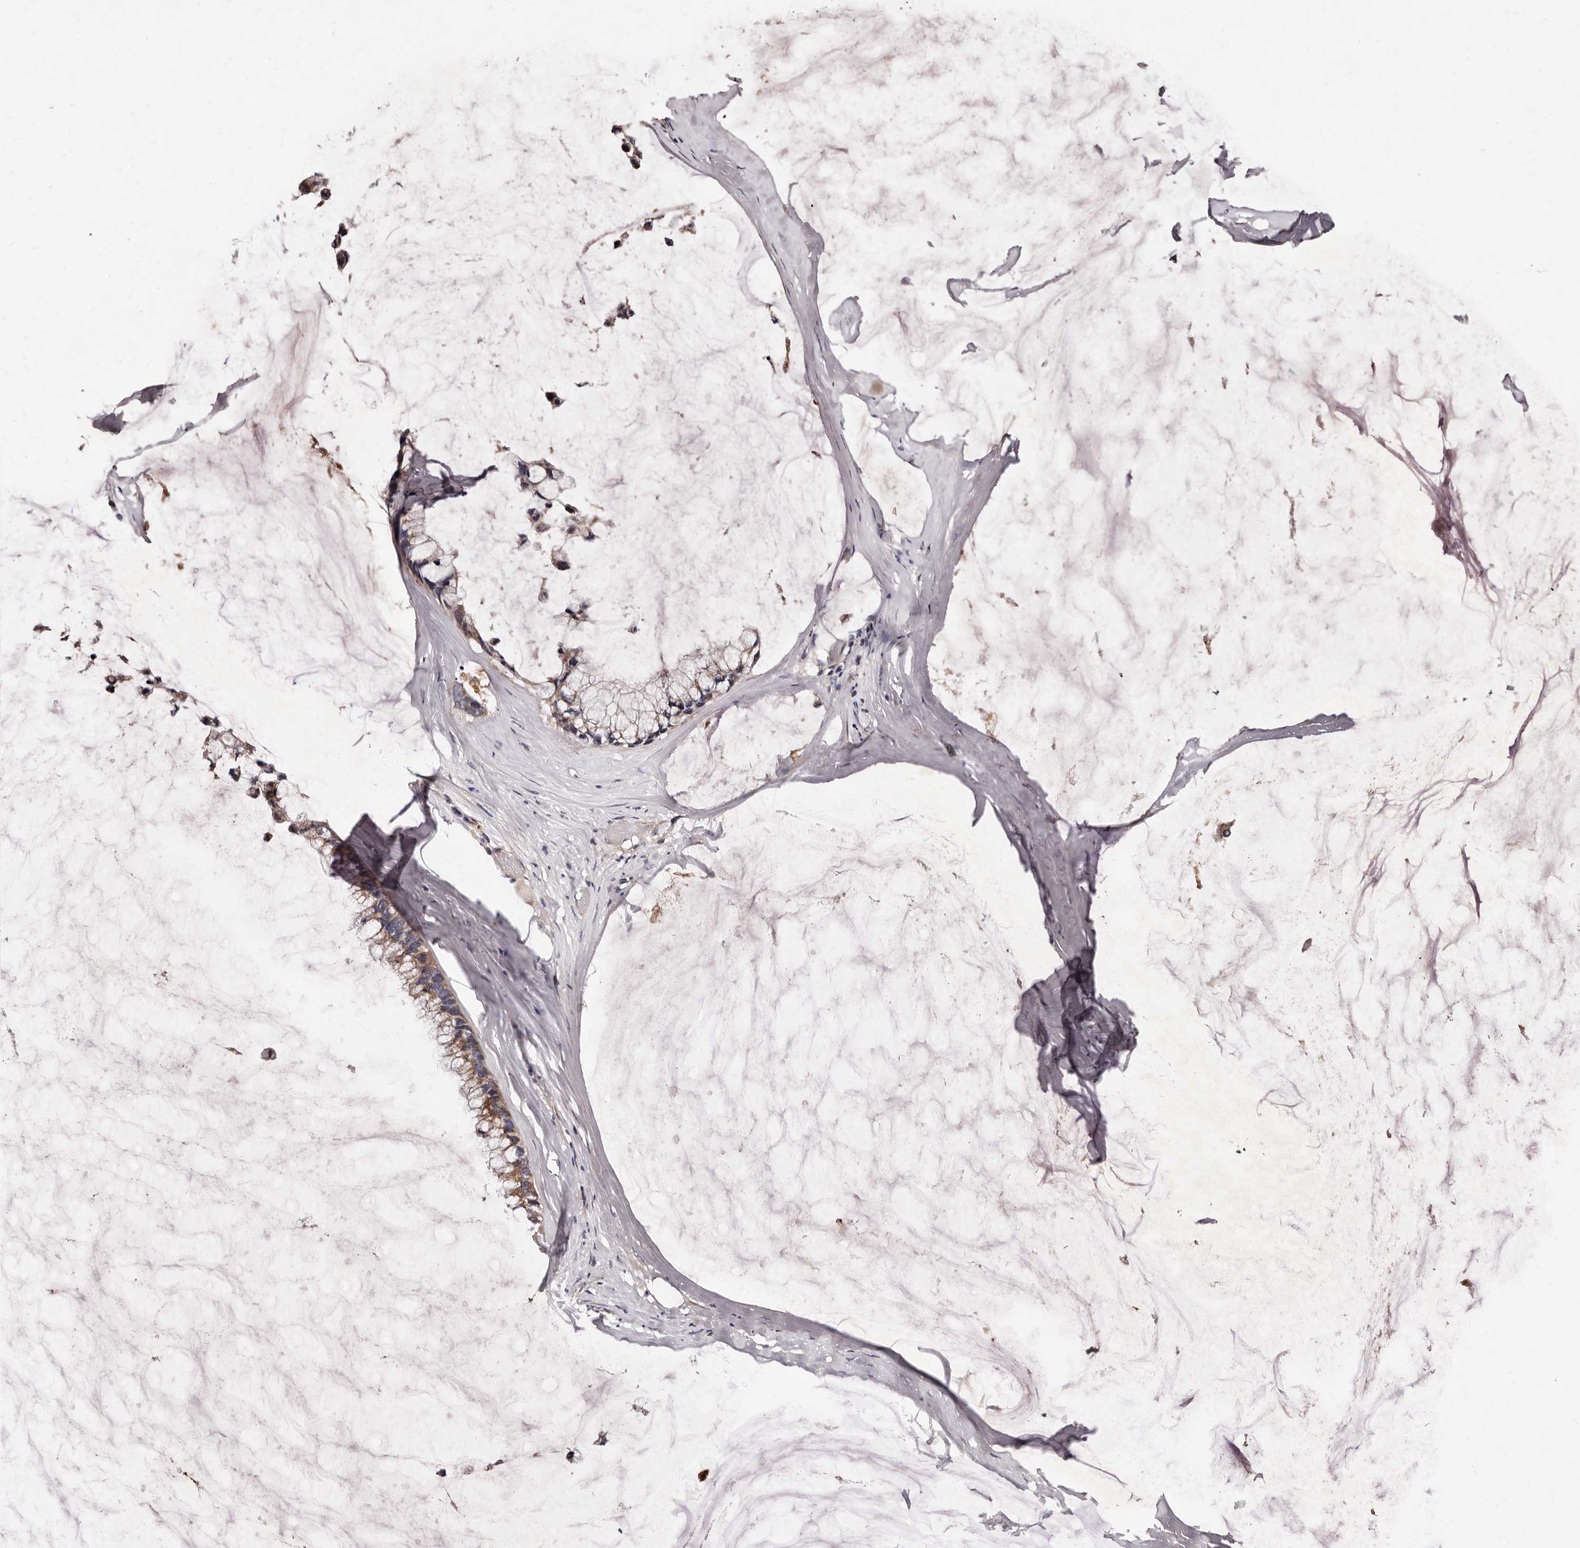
{"staining": {"intensity": "moderate", "quantity": "<25%", "location": "cytoplasmic/membranous"}, "tissue": "ovarian cancer", "cell_type": "Tumor cells", "image_type": "cancer", "snomed": [{"axis": "morphology", "description": "Cystadenocarcinoma, mucinous, NOS"}, {"axis": "topography", "description": "Ovary"}], "caption": "Protein positivity by immunohistochemistry shows moderate cytoplasmic/membranous positivity in approximately <25% of tumor cells in mucinous cystadenocarcinoma (ovarian). (DAB IHC with brightfield microscopy, high magnification).", "gene": "ADCK5", "patient": {"sex": "female", "age": 39}}